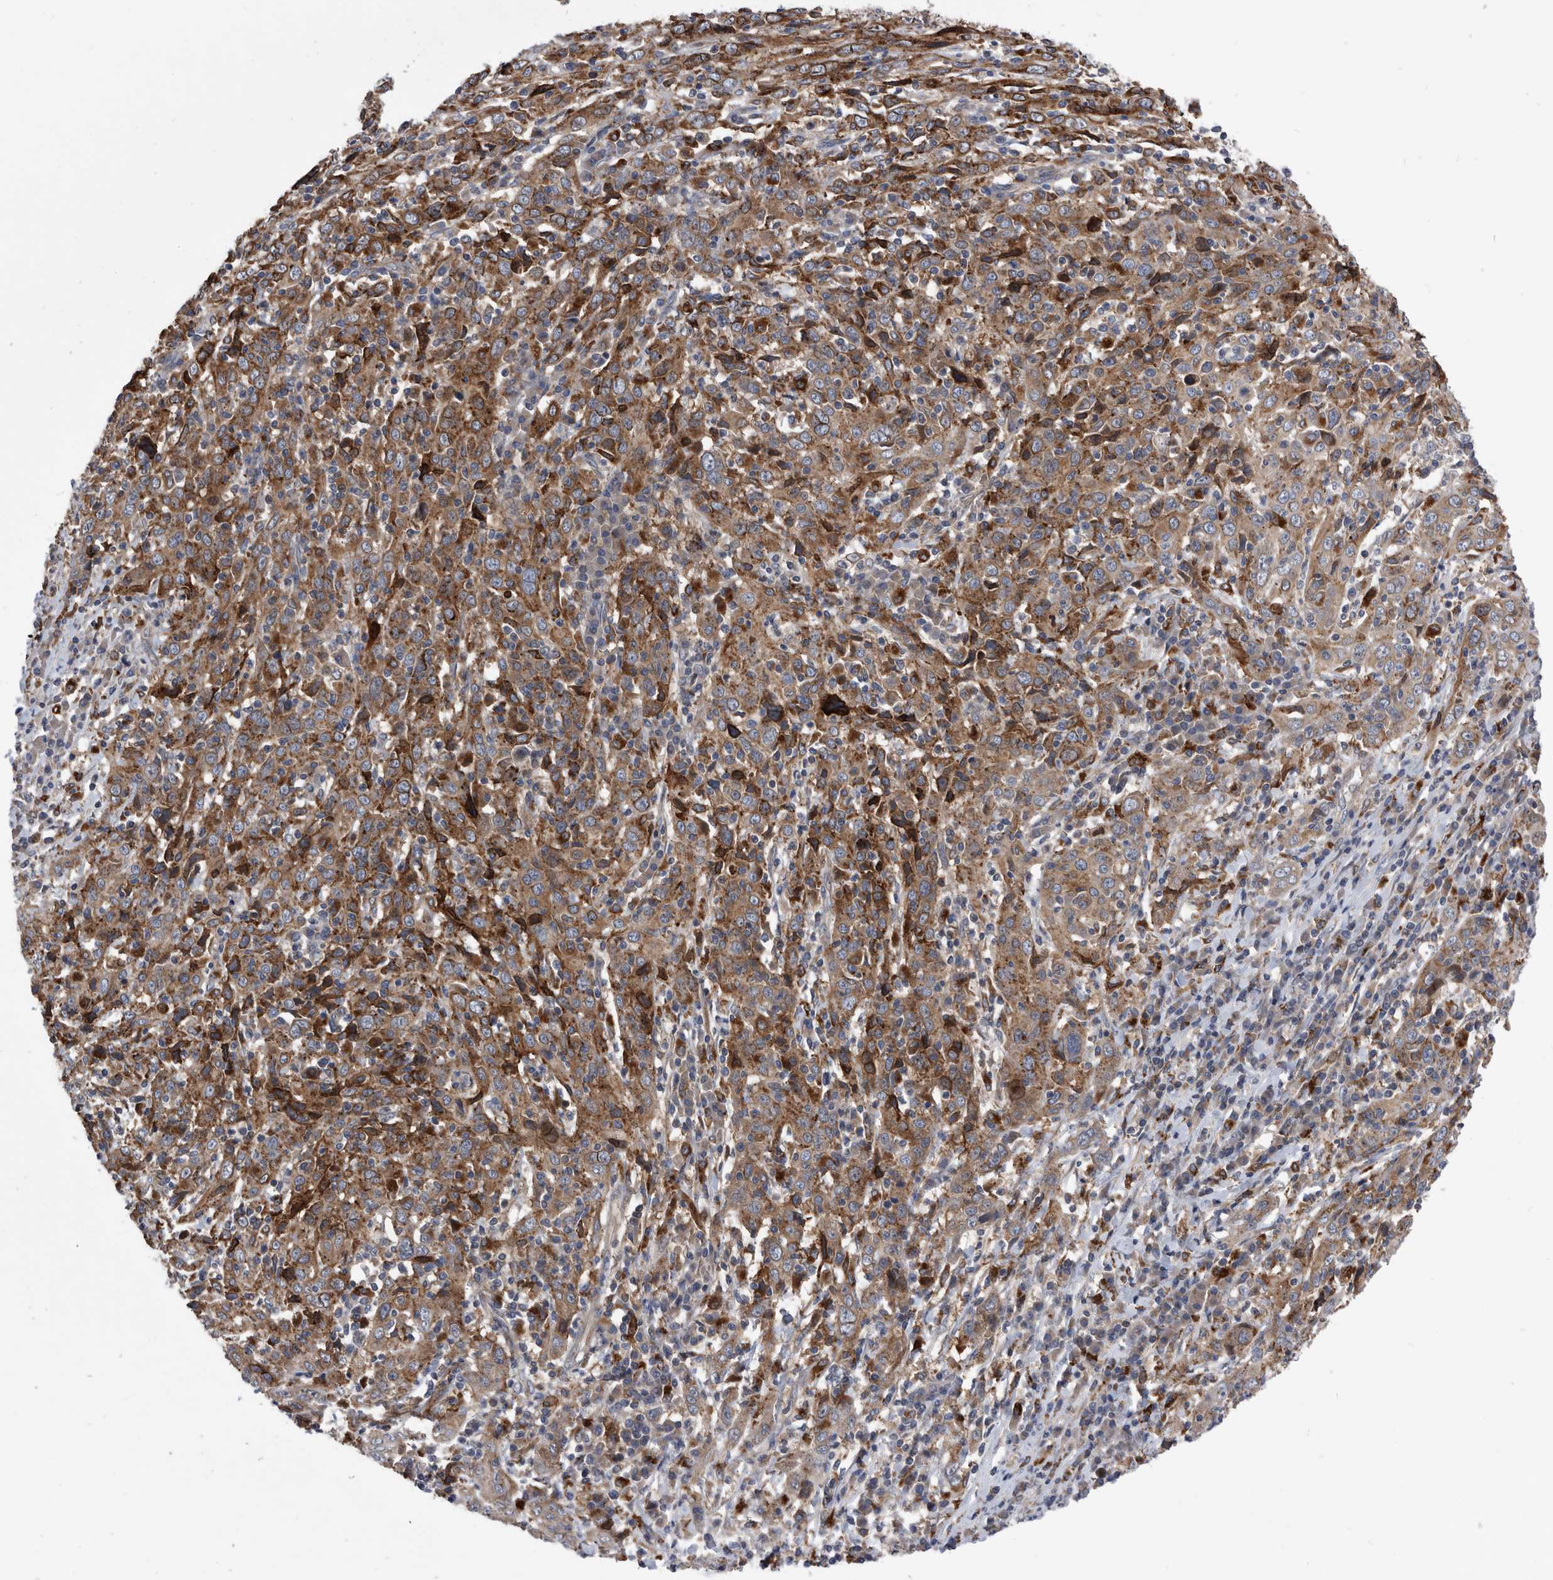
{"staining": {"intensity": "moderate", "quantity": ">75%", "location": "cytoplasmic/membranous"}, "tissue": "cervical cancer", "cell_type": "Tumor cells", "image_type": "cancer", "snomed": [{"axis": "morphology", "description": "Squamous cell carcinoma, NOS"}, {"axis": "topography", "description": "Cervix"}], "caption": "Immunohistochemical staining of human cervical squamous cell carcinoma demonstrates medium levels of moderate cytoplasmic/membranous staining in approximately >75% of tumor cells. (Brightfield microscopy of DAB IHC at high magnification).", "gene": "BAIAP3", "patient": {"sex": "female", "age": 46}}